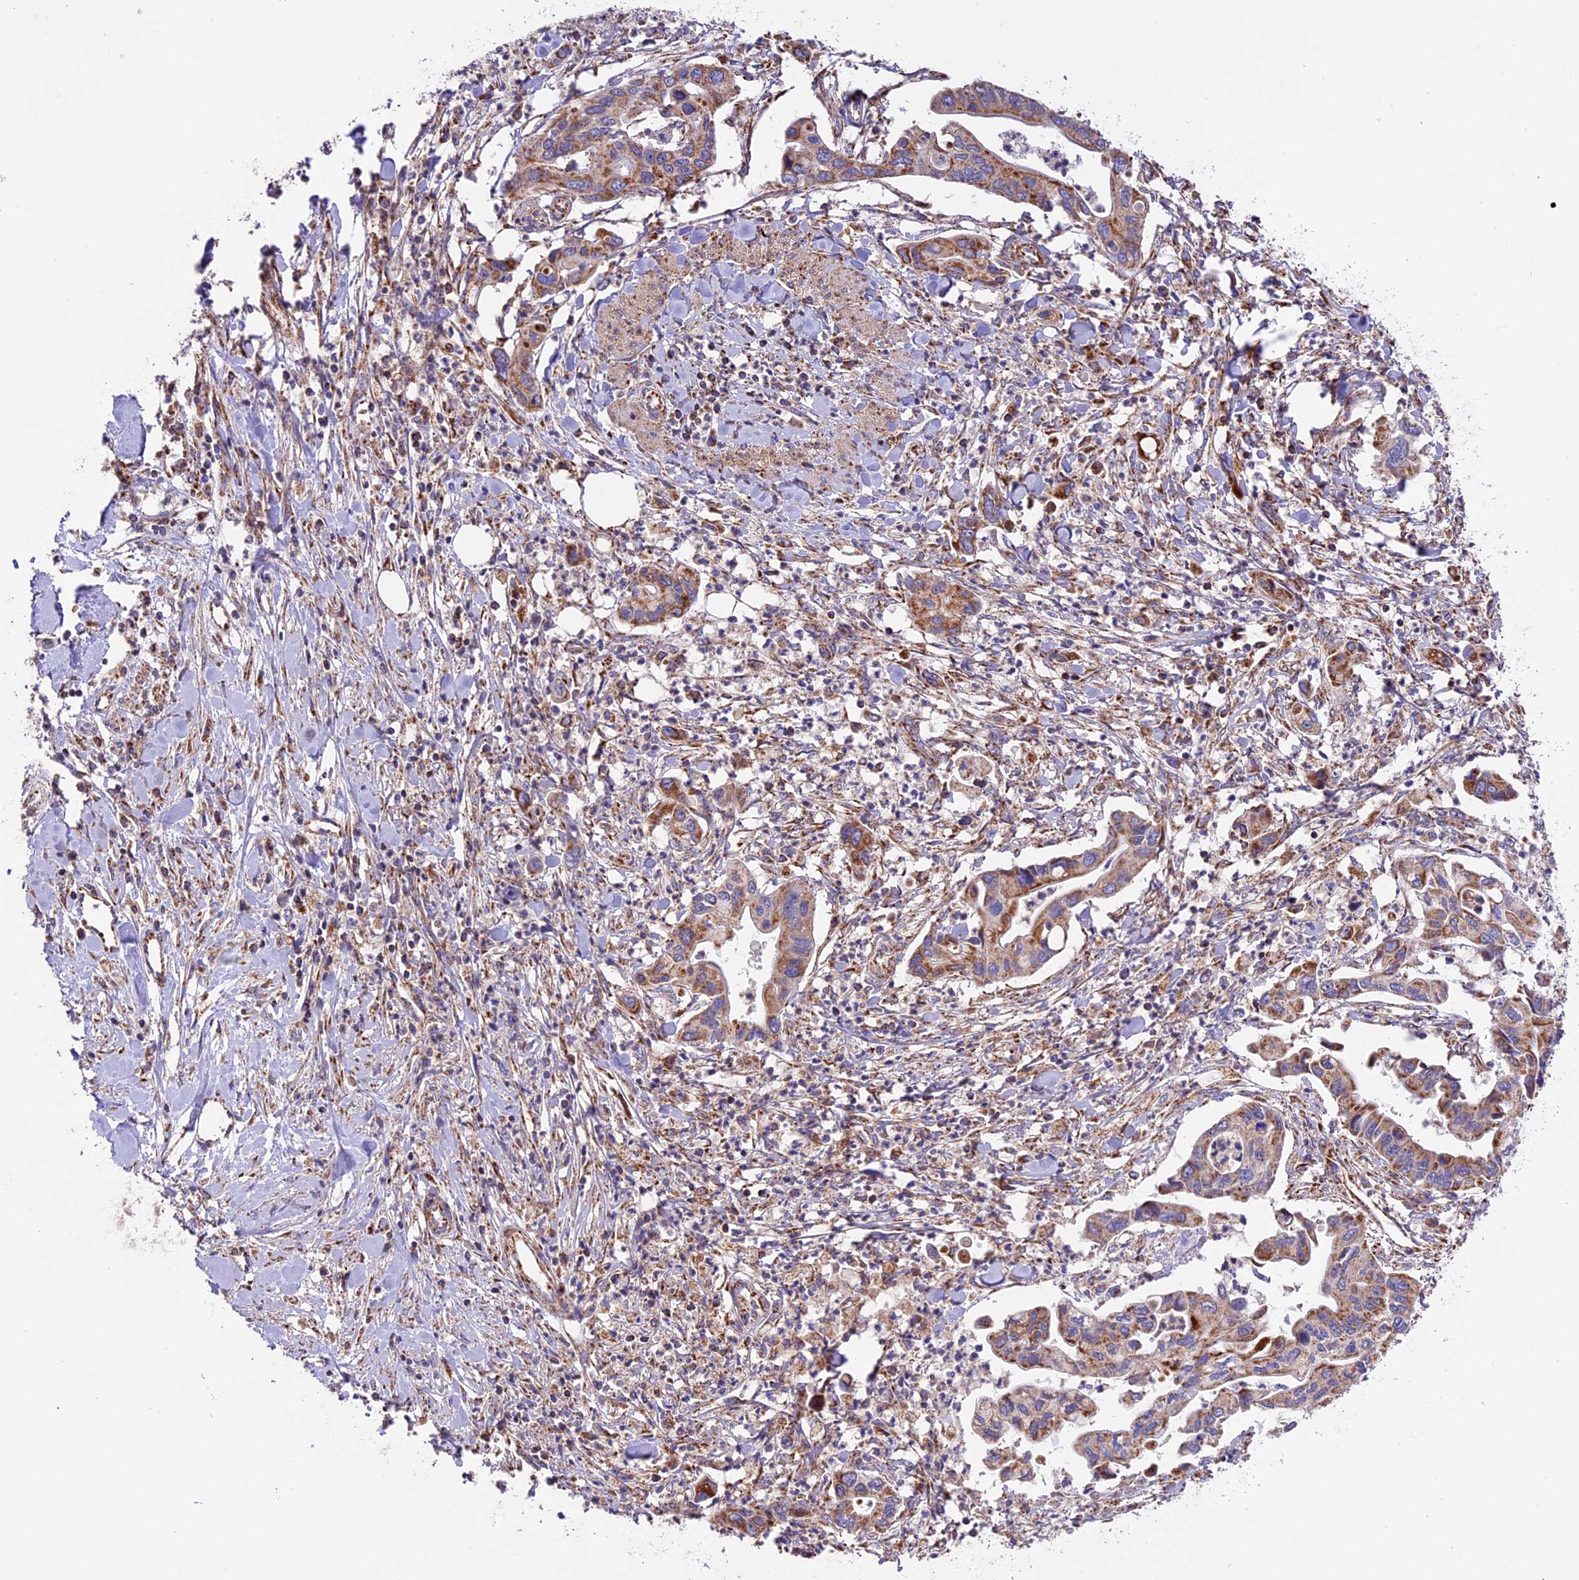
{"staining": {"intensity": "strong", "quantity": "25%-75%", "location": "cytoplasmic/membranous"}, "tissue": "pancreatic cancer", "cell_type": "Tumor cells", "image_type": "cancer", "snomed": [{"axis": "morphology", "description": "Adenocarcinoma, NOS"}, {"axis": "topography", "description": "Pancreas"}], "caption": "Strong cytoplasmic/membranous protein positivity is identified in approximately 25%-75% of tumor cells in pancreatic cancer (adenocarcinoma).", "gene": "NDUFA8", "patient": {"sex": "female", "age": 50}}